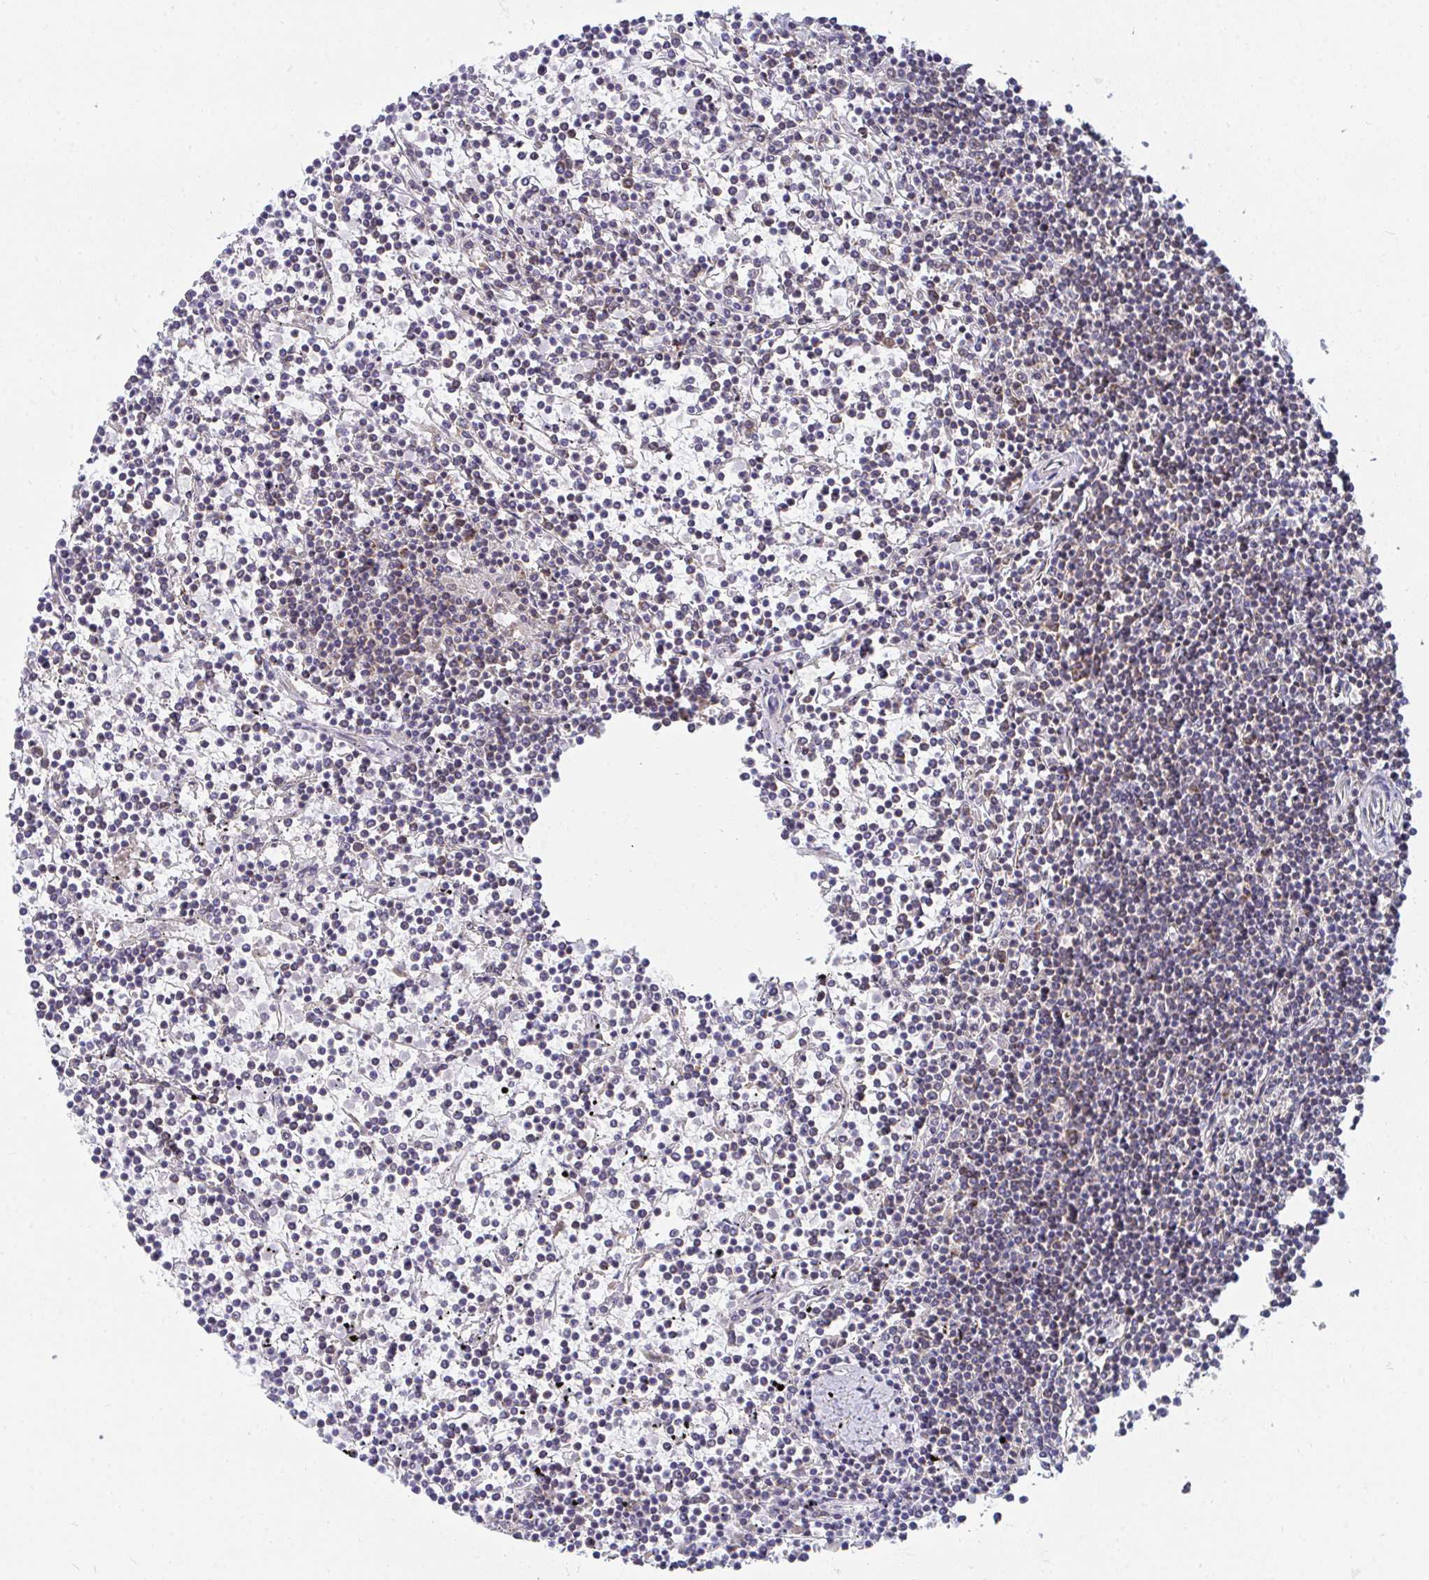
{"staining": {"intensity": "negative", "quantity": "none", "location": "none"}, "tissue": "lymphoma", "cell_type": "Tumor cells", "image_type": "cancer", "snomed": [{"axis": "morphology", "description": "Malignant lymphoma, non-Hodgkin's type, Low grade"}, {"axis": "topography", "description": "Spleen"}], "caption": "Immunohistochemical staining of low-grade malignant lymphoma, non-Hodgkin's type displays no significant staining in tumor cells.", "gene": "EIF1AD", "patient": {"sex": "female", "age": 19}}